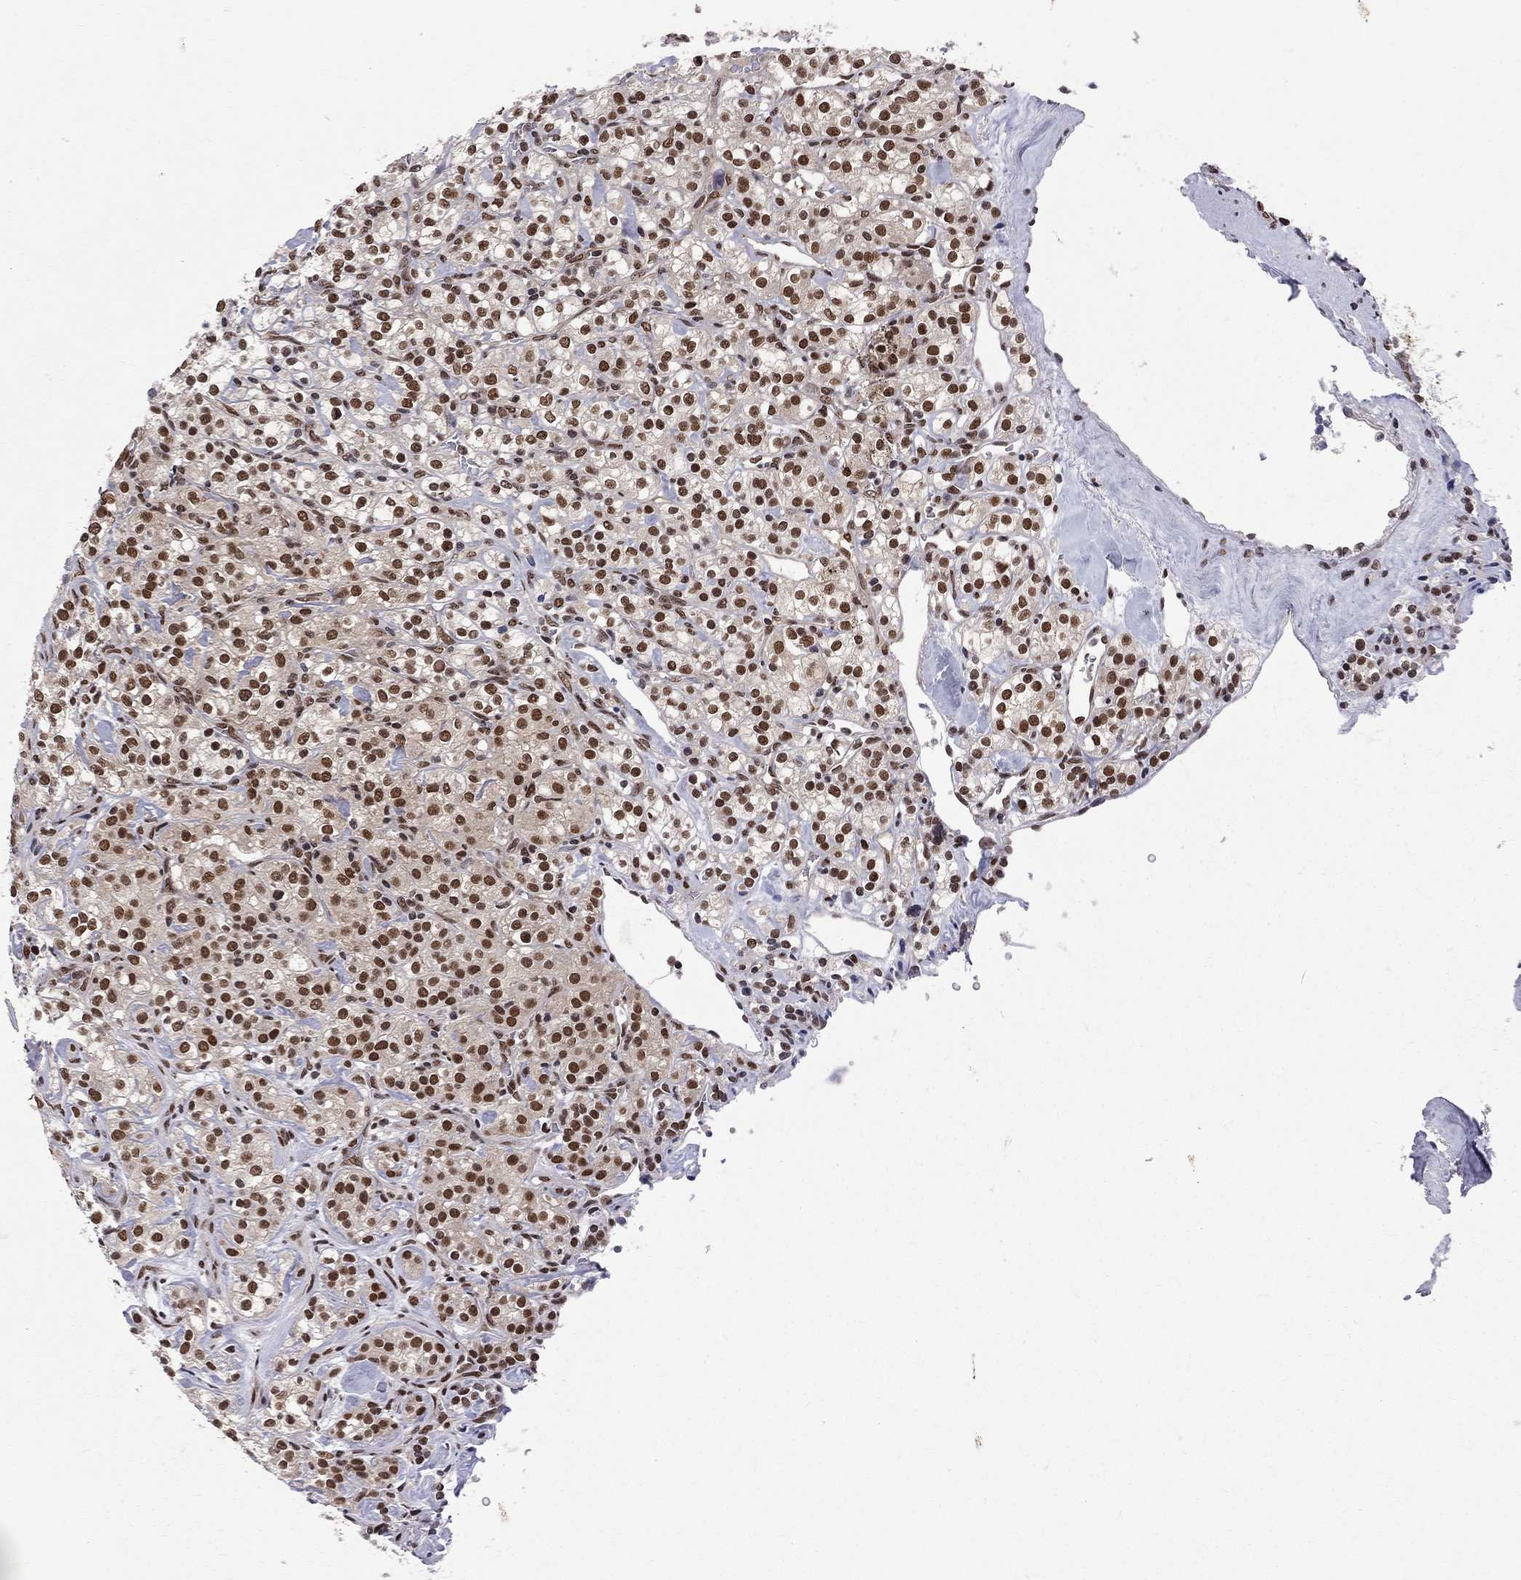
{"staining": {"intensity": "strong", "quantity": ">75%", "location": "nuclear"}, "tissue": "renal cancer", "cell_type": "Tumor cells", "image_type": "cancer", "snomed": [{"axis": "morphology", "description": "Adenocarcinoma, NOS"}, {"axis": "topography", "description": "Kidney"}], "caption": "Human renal cancer stained for a protein (brown) displays strong nuclear positive staining in about >75% of tumor cells.", "gene": "SAP30L", "patient": {"sex": "male", "age": 77}}